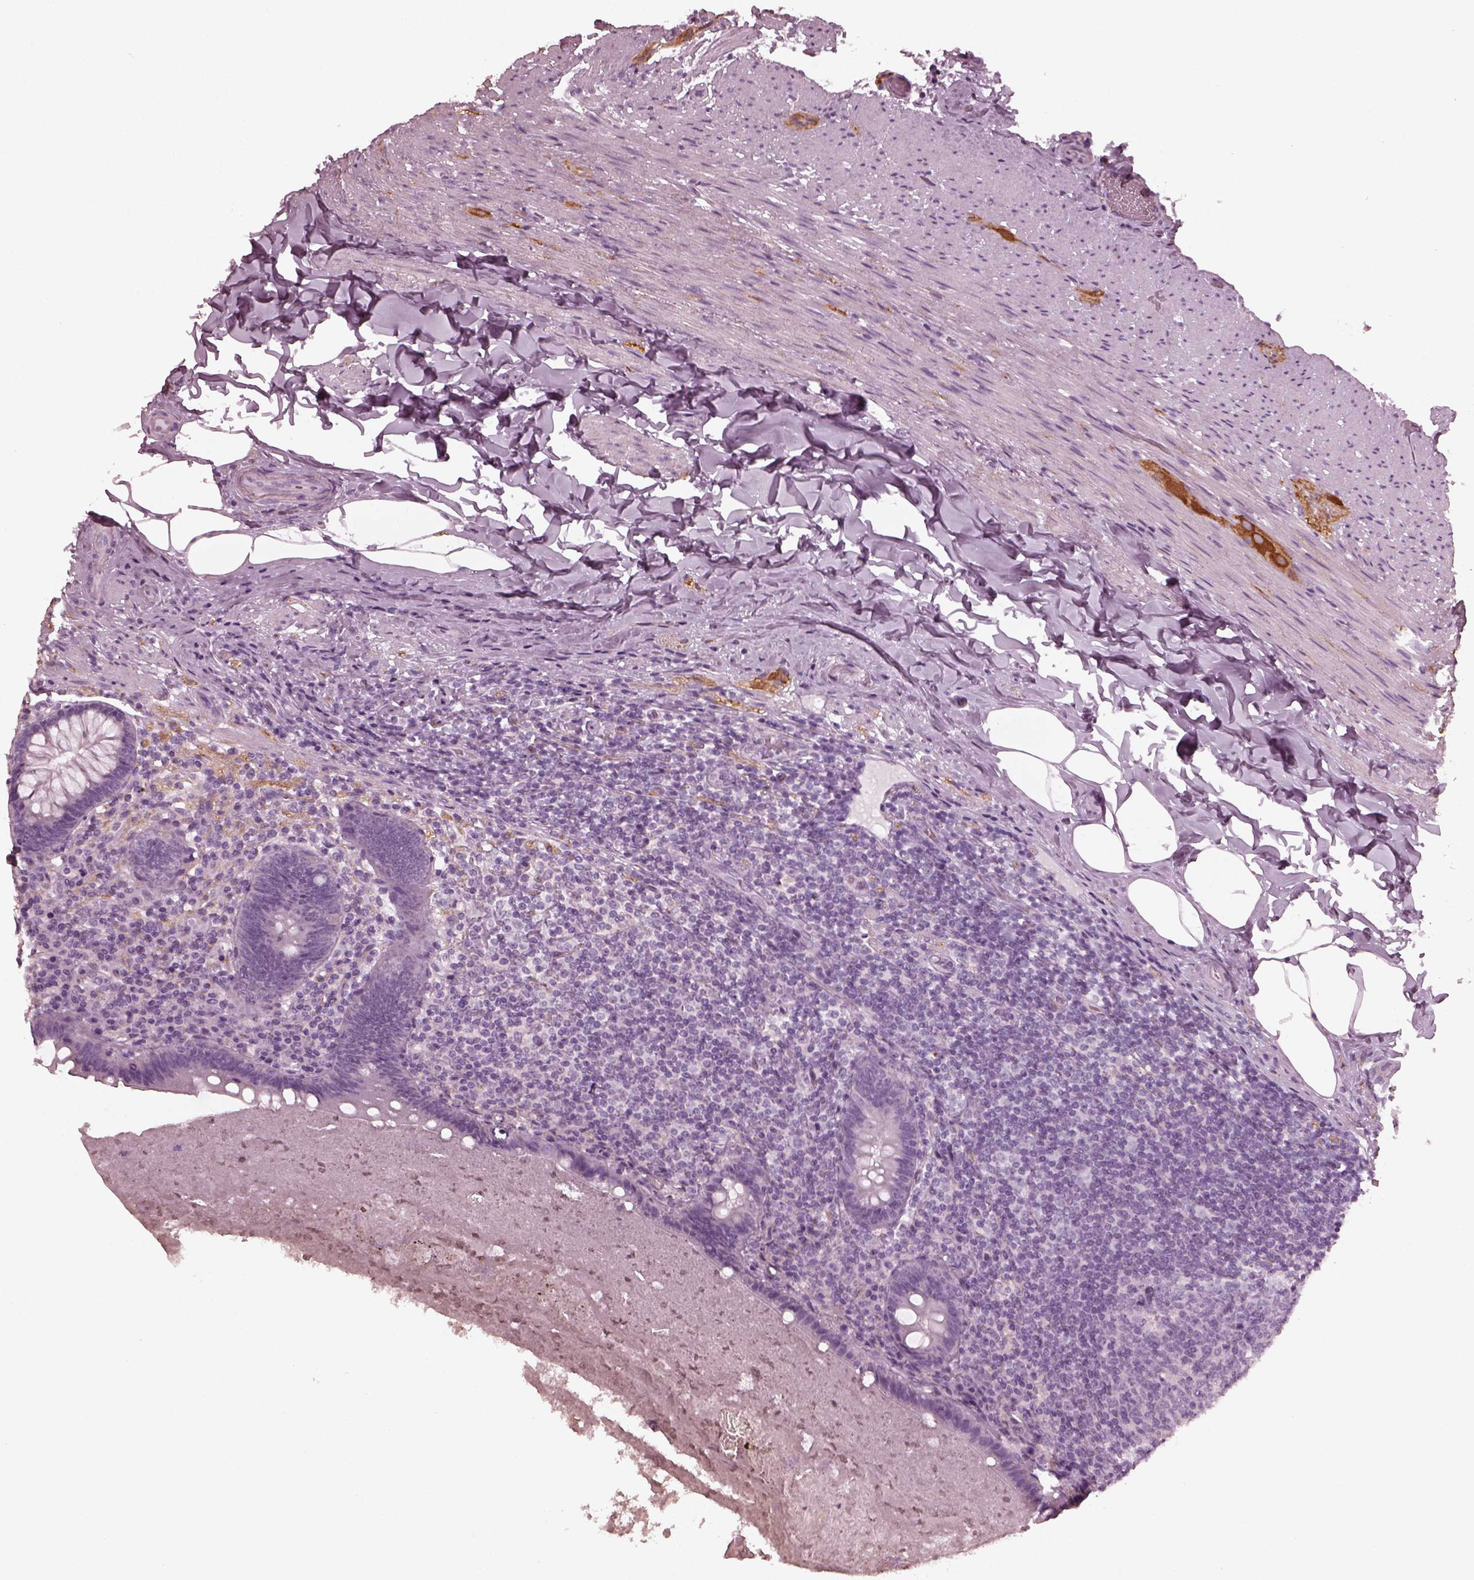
{"staining": {"intensity": "negative", "quantity": "none", "location": "none"}, "tissue": "appendix", "cell_type": "Glandular cells", "image_type": "normal", "snomed": [{"axis": "morphology", "description": "Normal tissue, NOS"}, {"axis": "topography", "description": "Appendix"}], "caption": "Glandular cells are negative for brown protein staining in unremarkable appendix. (Immunohistochemistry (ihc), brightfield microscopy, high magnification).", "gene": "GRM6", "patient": {"sex": "male", "age": 47}}